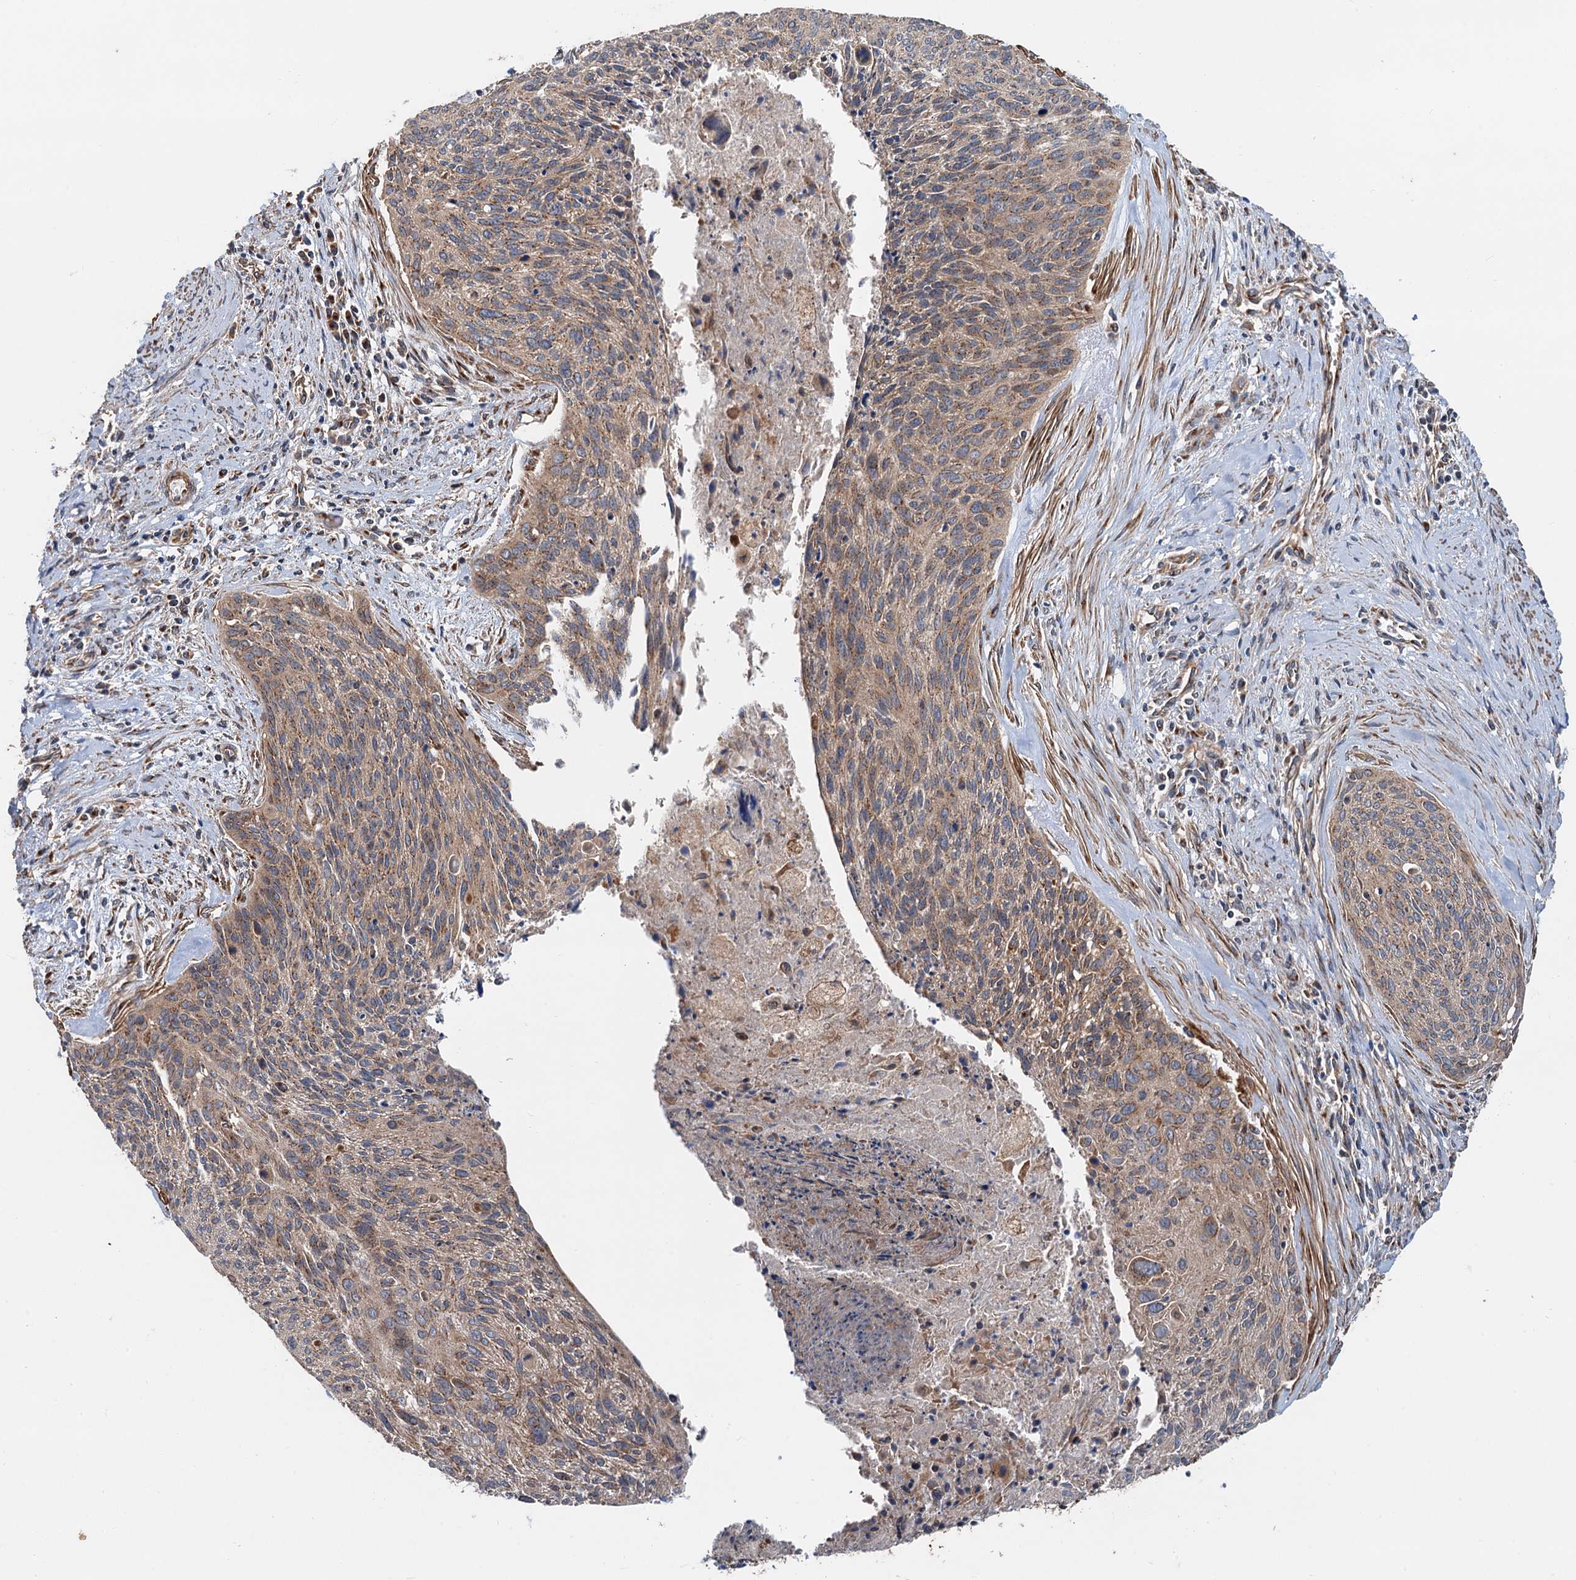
{"staining": {"intensity": "weak", "quantity": ">75%", "location": "cytoplasmic/membranous"}, "tissue": "cervical cancer", "cell_type": "Tumor cells", "image_type": "cancer", "snomed": [{"axis": "morphology", "description": "Squamous cell carcinoma, NOS"}, {"axis": "topography", "description": "Cervix"}], "caption": "A photomicrograph of human cervical cancer (squamous cell carcinoma) stained for a protein demonstrates weak cytoplasmic/membranous brown staining in tumor cells.", "gene": "ANKRD26", "patient": {"sex": "female", "age": 55}}